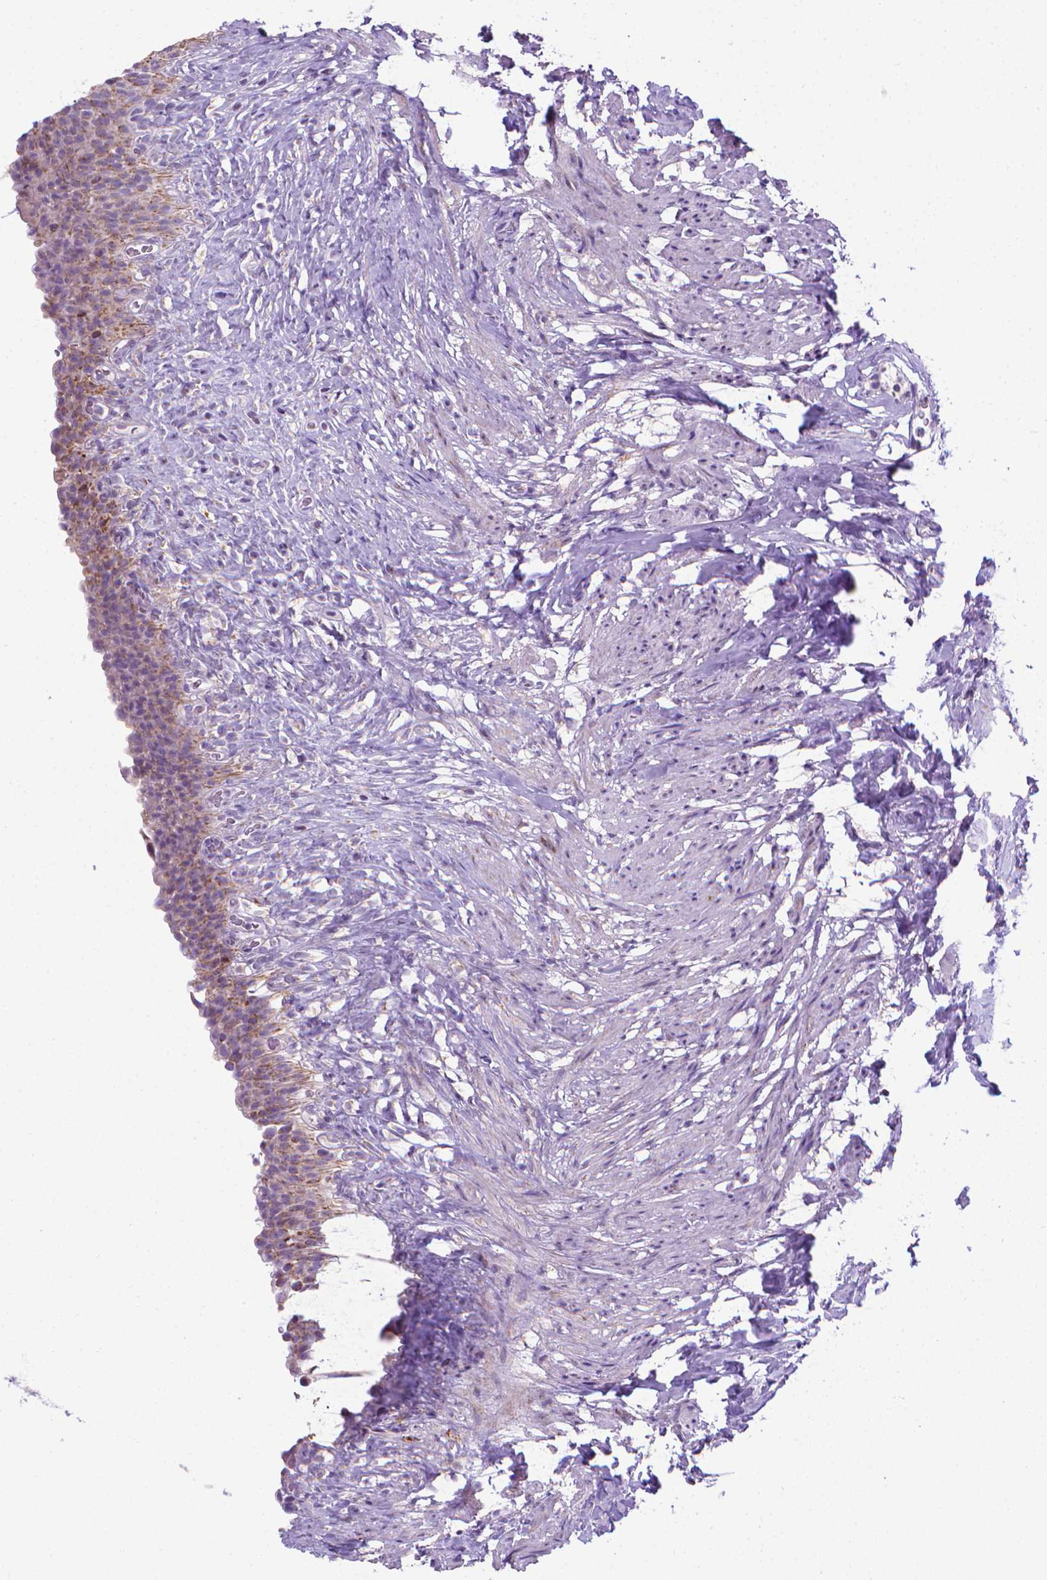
{"staining": {"intensity": "moderate", "quantity": "25%-75%", "location": "cytoplasmic/membranous"}, "tissue": "urinary bladder", "cell_type": "Urothelial cells", "image_type": "normal", "snomed": [{"axis": "morphology", "description": "Normal tissue, NOS"}, {"axis": "topography", "description": "Urinary bladder"}, {"axis": "topography", "description": "Prostate"}], "caption": "IHC of unremarkable urinary bladder demonstrates medium levels of moderate cytoplasmic/membranous positivity in about 25%-75% of urothelial cells.", "gene": "POU3F3", "patient": {"sex": "male", "age": 76}}